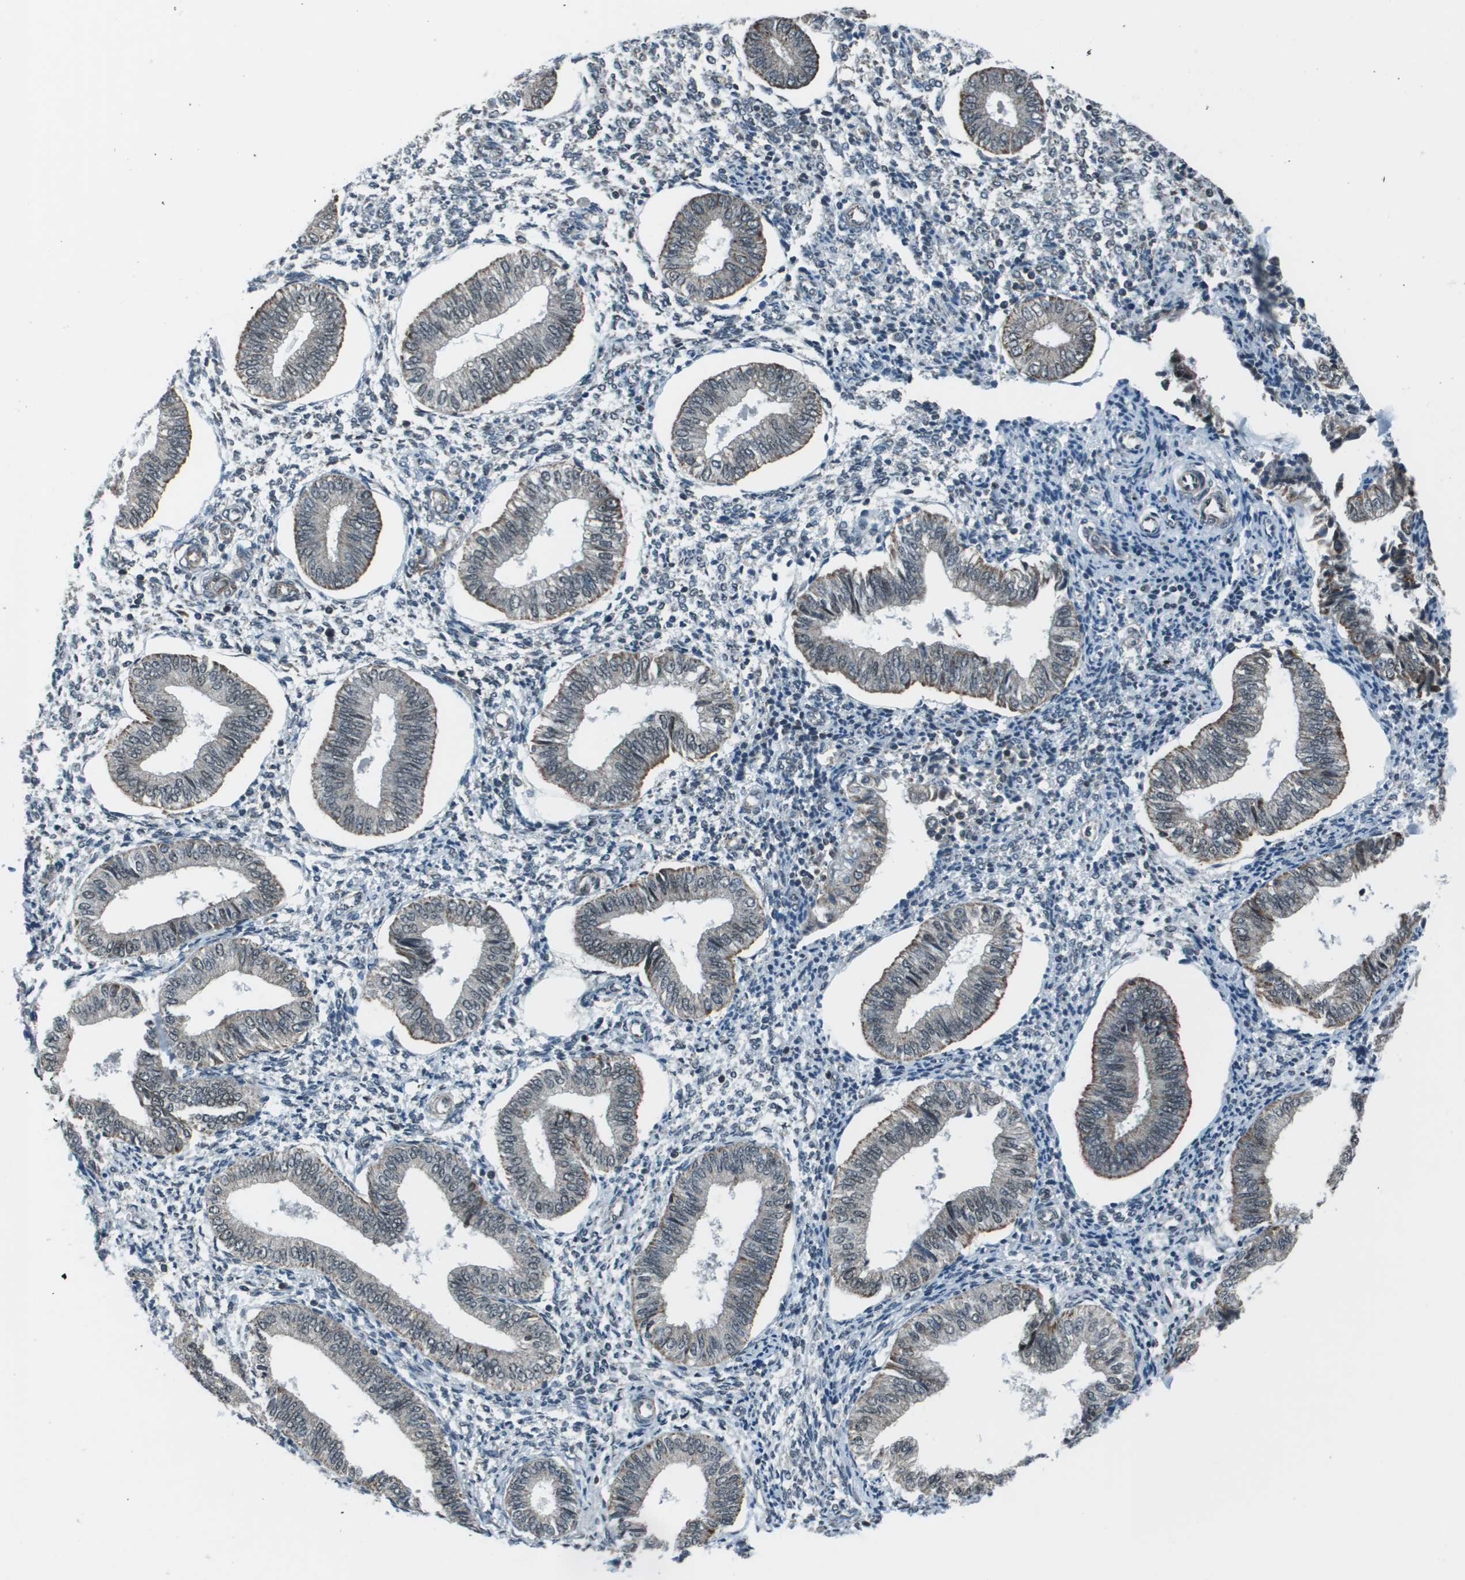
{"staining": {"intensity": "weak", "quantity": "<25%", "location": "cytoplasmic/membranous"}, "tissue": "endometrium", "cell_type": "Cells in endometrial stroma", "image_type": "normal", "snomed": [{"axis": "morphology", "description": "Normal tissue, NOS"}, {"axis": "topography", "description": "Endometrium"}], "caption": "Endometrium stained for a protein using immunohistochemistry reveals no positivity cells in endometrial stroma.", "gene": "PPFIA1", "patient": {"sex": "female", "age": 50}}